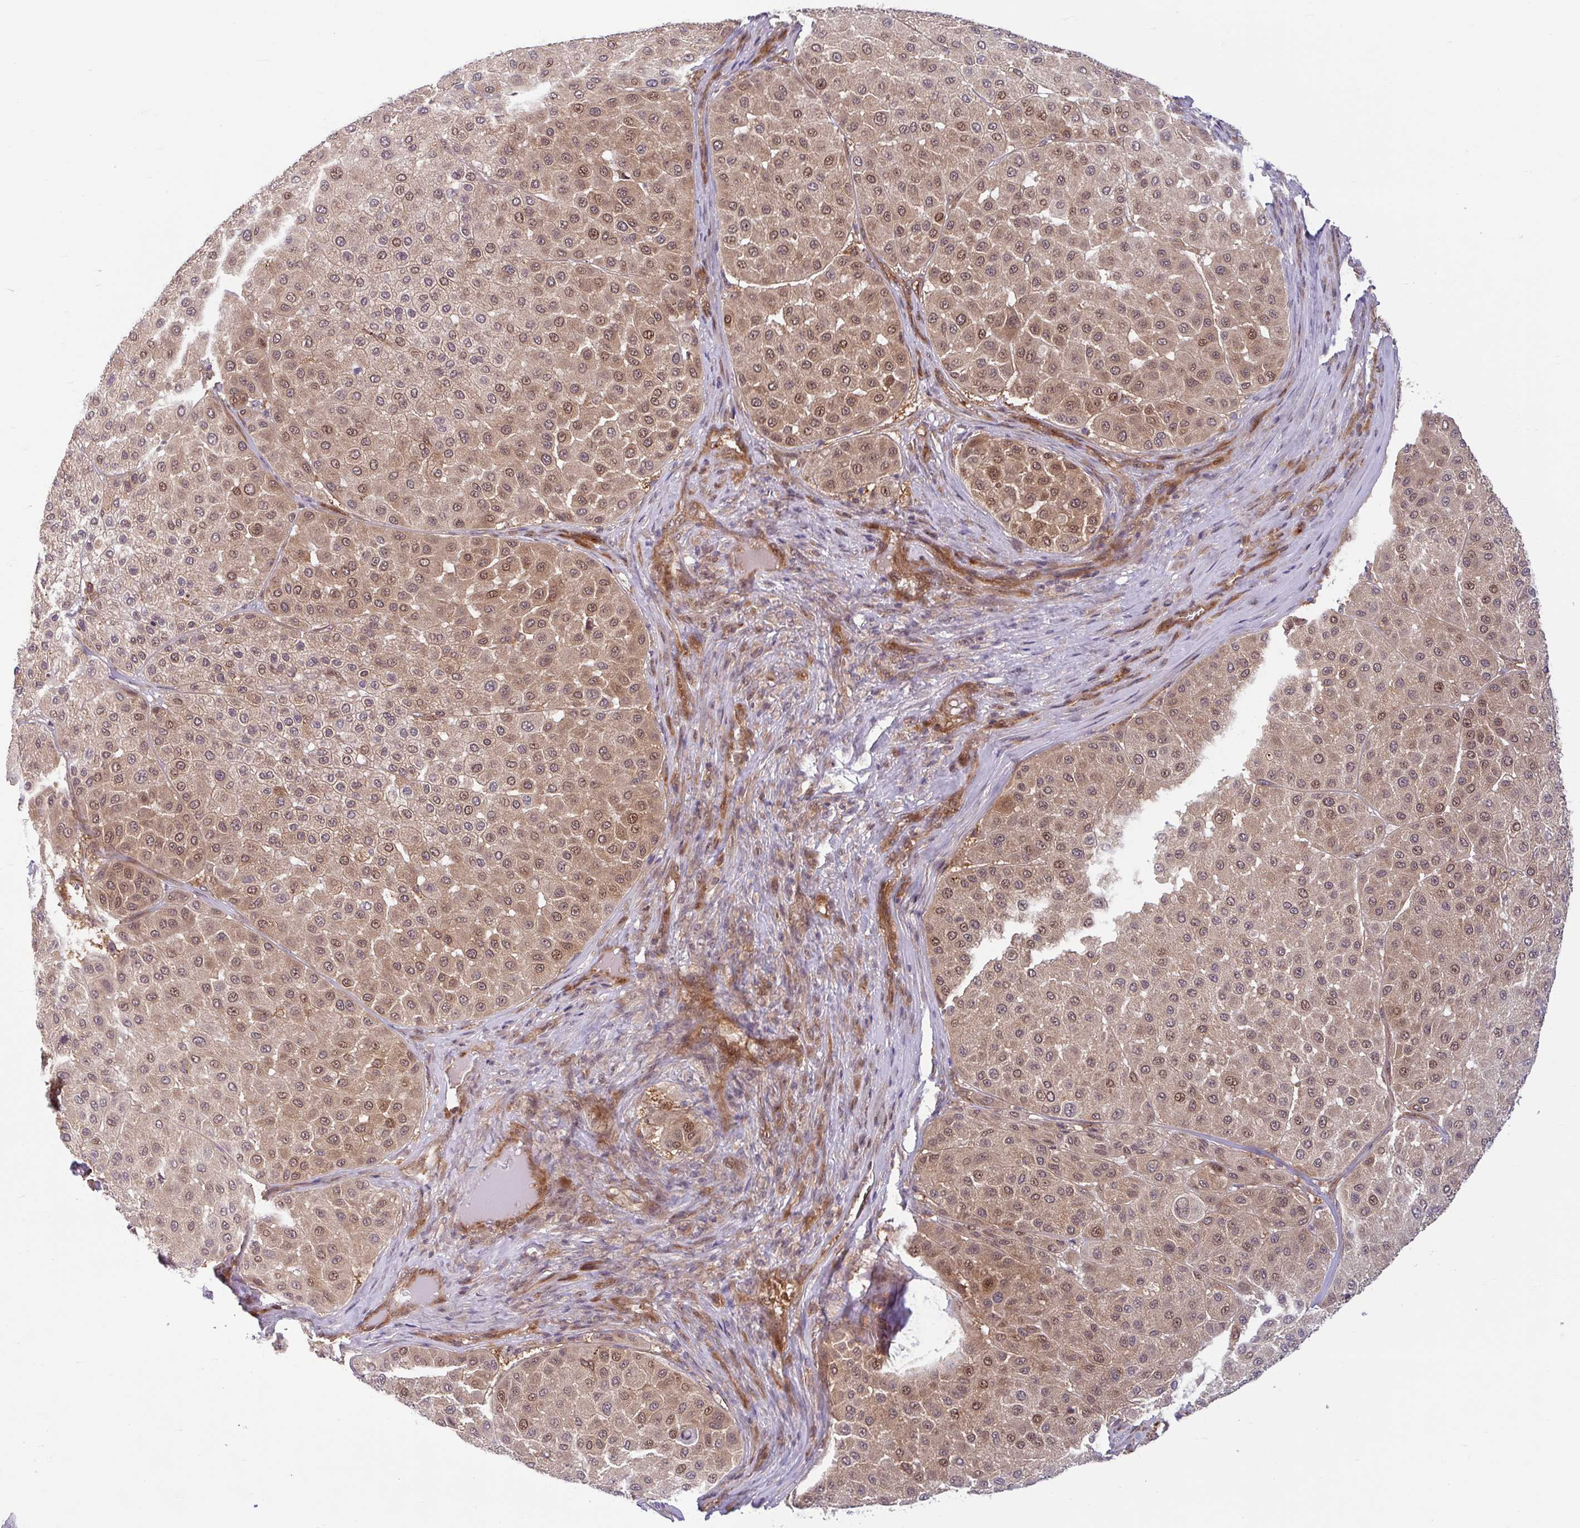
{"staining": {"intensity": "moderate", "quantity": ">75%", "location": "cytoplasmic/membranous,nuclear"}, "tissue": "melanoma", "cell_type": "Tumor cells", "image_type": "cancer", "snomed": [{"axis": "morphology", "description": "Malignant melanoma, Metastatic site"}, {"axis": "topography", "description": "Smooth muscle"}], "caption": "Immunohistochemistry (IHC) image of neoplastic tissue: human melanoma stained using immunohistochemistry (IHC) exhibits medium levels of moderate protein expression localized specifically in the cytoplasmic/membranous and nuclear of tumor cells, appearing as a cytoplasmic/membranous and nuclear brown color.", "gene": "HMBS", "patient": {"sex": "male", "age": 41}}